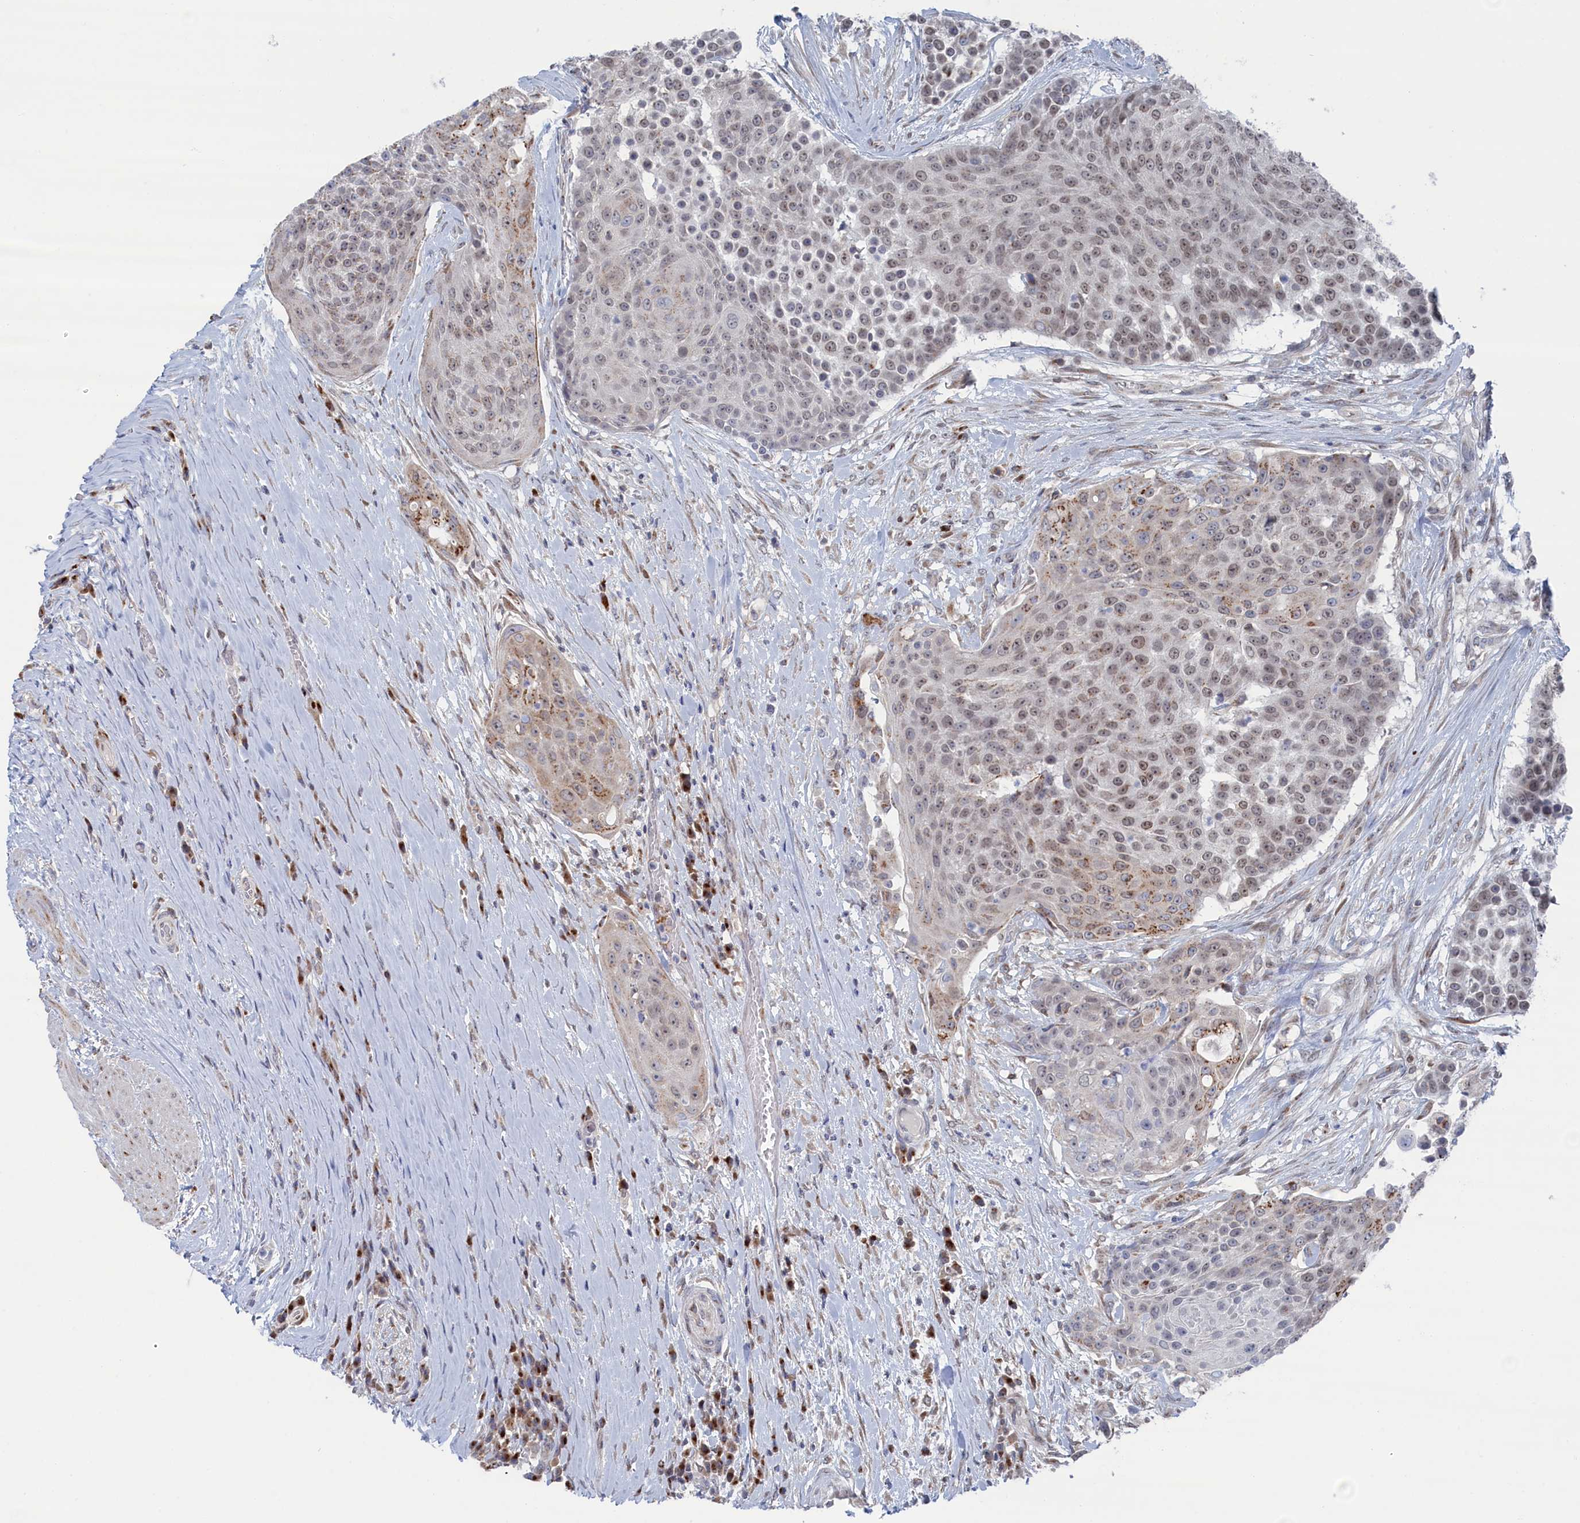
{"staining": {"intensity": "moderate", "quantity": "25%-75%", "location": "cytoplasmic/membranous,nuclear"}, "tissue": "urothelial cancer", "cell_type": "Tumor cells", "image_type": "cancer", "snomed": [{"axis": "morphology", "description": "Urothelial carcinoma, High grade"}, {"axis": "topography", "description": "Urinary bladder"}], "caption": "High-grade urothelial carcinoma stained with DAB (3,3'-diaminobenzidine) IHC demonstrates medium levels of moderate cytoplasmic/membranous and nuclear expression in about 25%-75% of tumor cells.", "gene": "IRX1", "patient": {"sex": "female", "age": 63}}